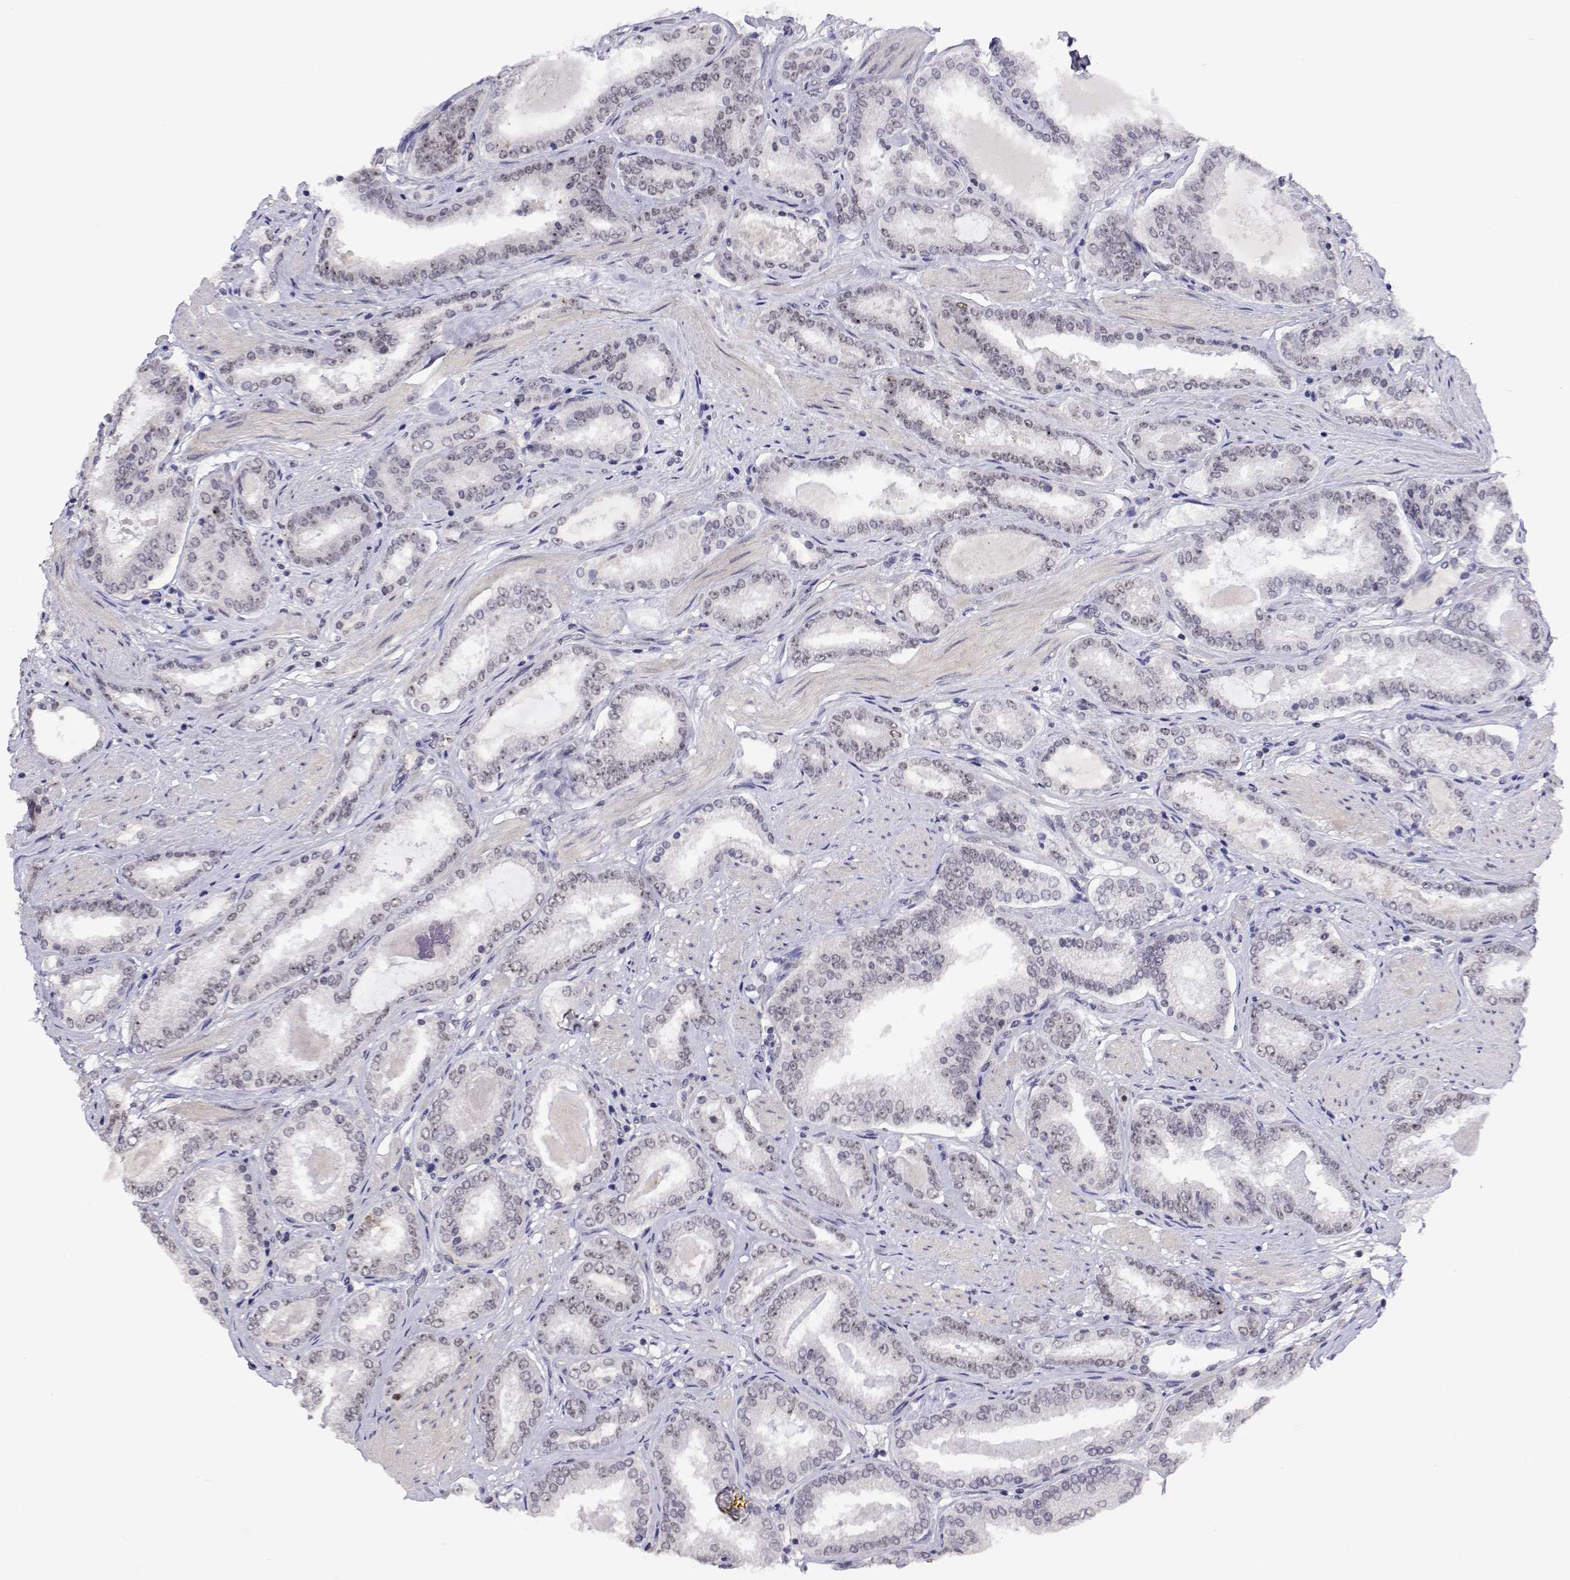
{"staining": {"intensity": "negative", "quantity": "none", "location": "none"}, "tissue": "prostate cancer", "cell_type": "Tumor cells", "image_type": "cancer", "snomed": [{"axis": "morphology", "description": "Adenocarcinoma, High grade"}, {"axis": "topography", "description": "Prostate"}], "caption": "This micrograph is of prostate cancer (high-grade adenocarcinoma) stained with immunohistochemistry to label a protein in brown with the nuclei are counter-stained blue. There is no positivity in tumor cells.", "gene": "NHP2", "patient": {"sex": "male", "age": 63}}